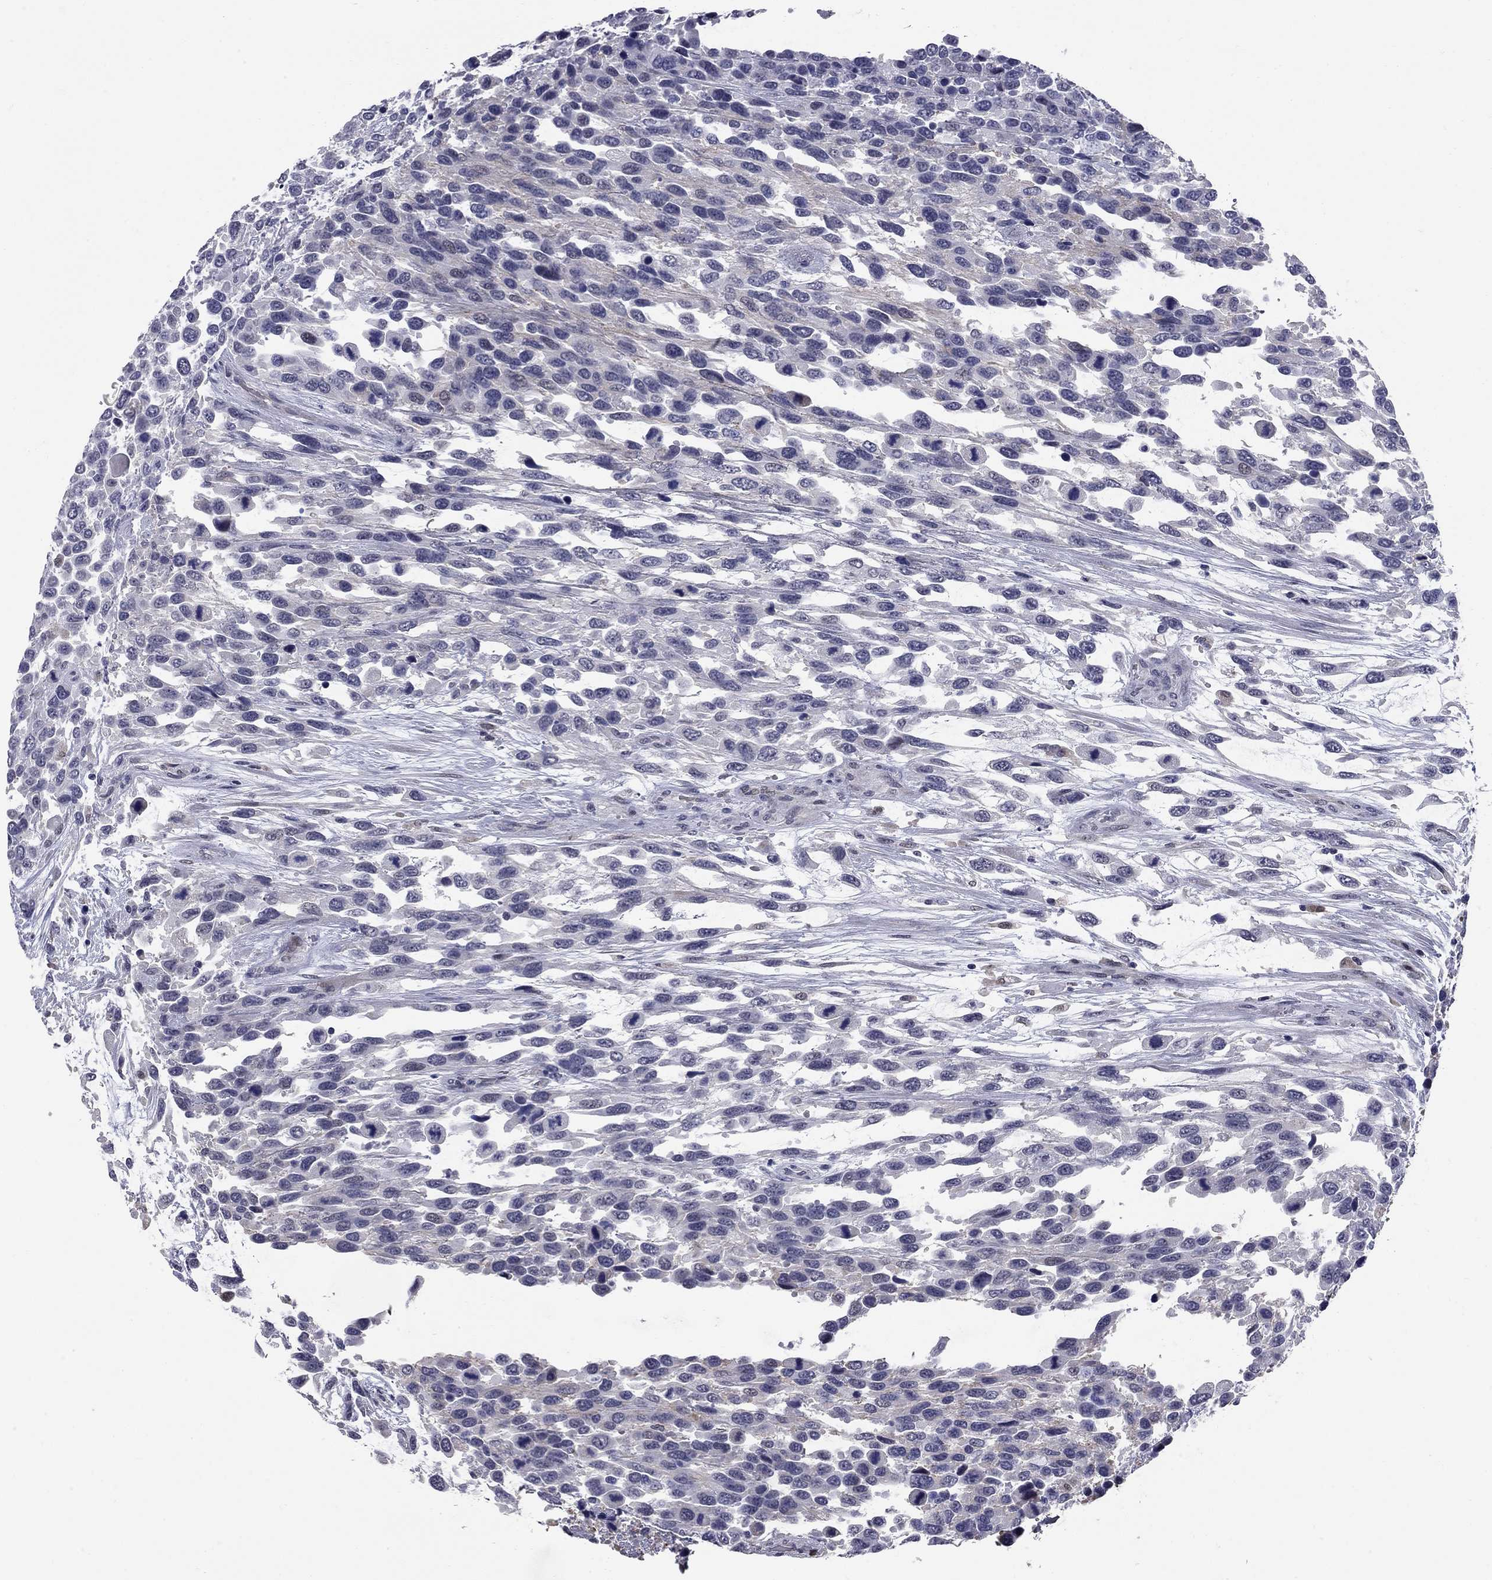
{"staining": {"intensity": "negative", "quantity": "none", "location": "none"}, "tissue": "urothelial cancer", "cell_type": "Tumor cells", "image_type": "cancer", "snomed": [{"axis": "morphology", "description": "Urothelial carcinoma, High grade"}, {"axis": "topography", "description": "Urinary bladder"}], "caption": "Immunohistochemistry photomicrograph of human high-grade urothelial carcinoma stained for a protein (brown), which exhibits no staining in tumor cells.", "gene": "HTR4", "patient": {"sex": "female", "age": 70}}